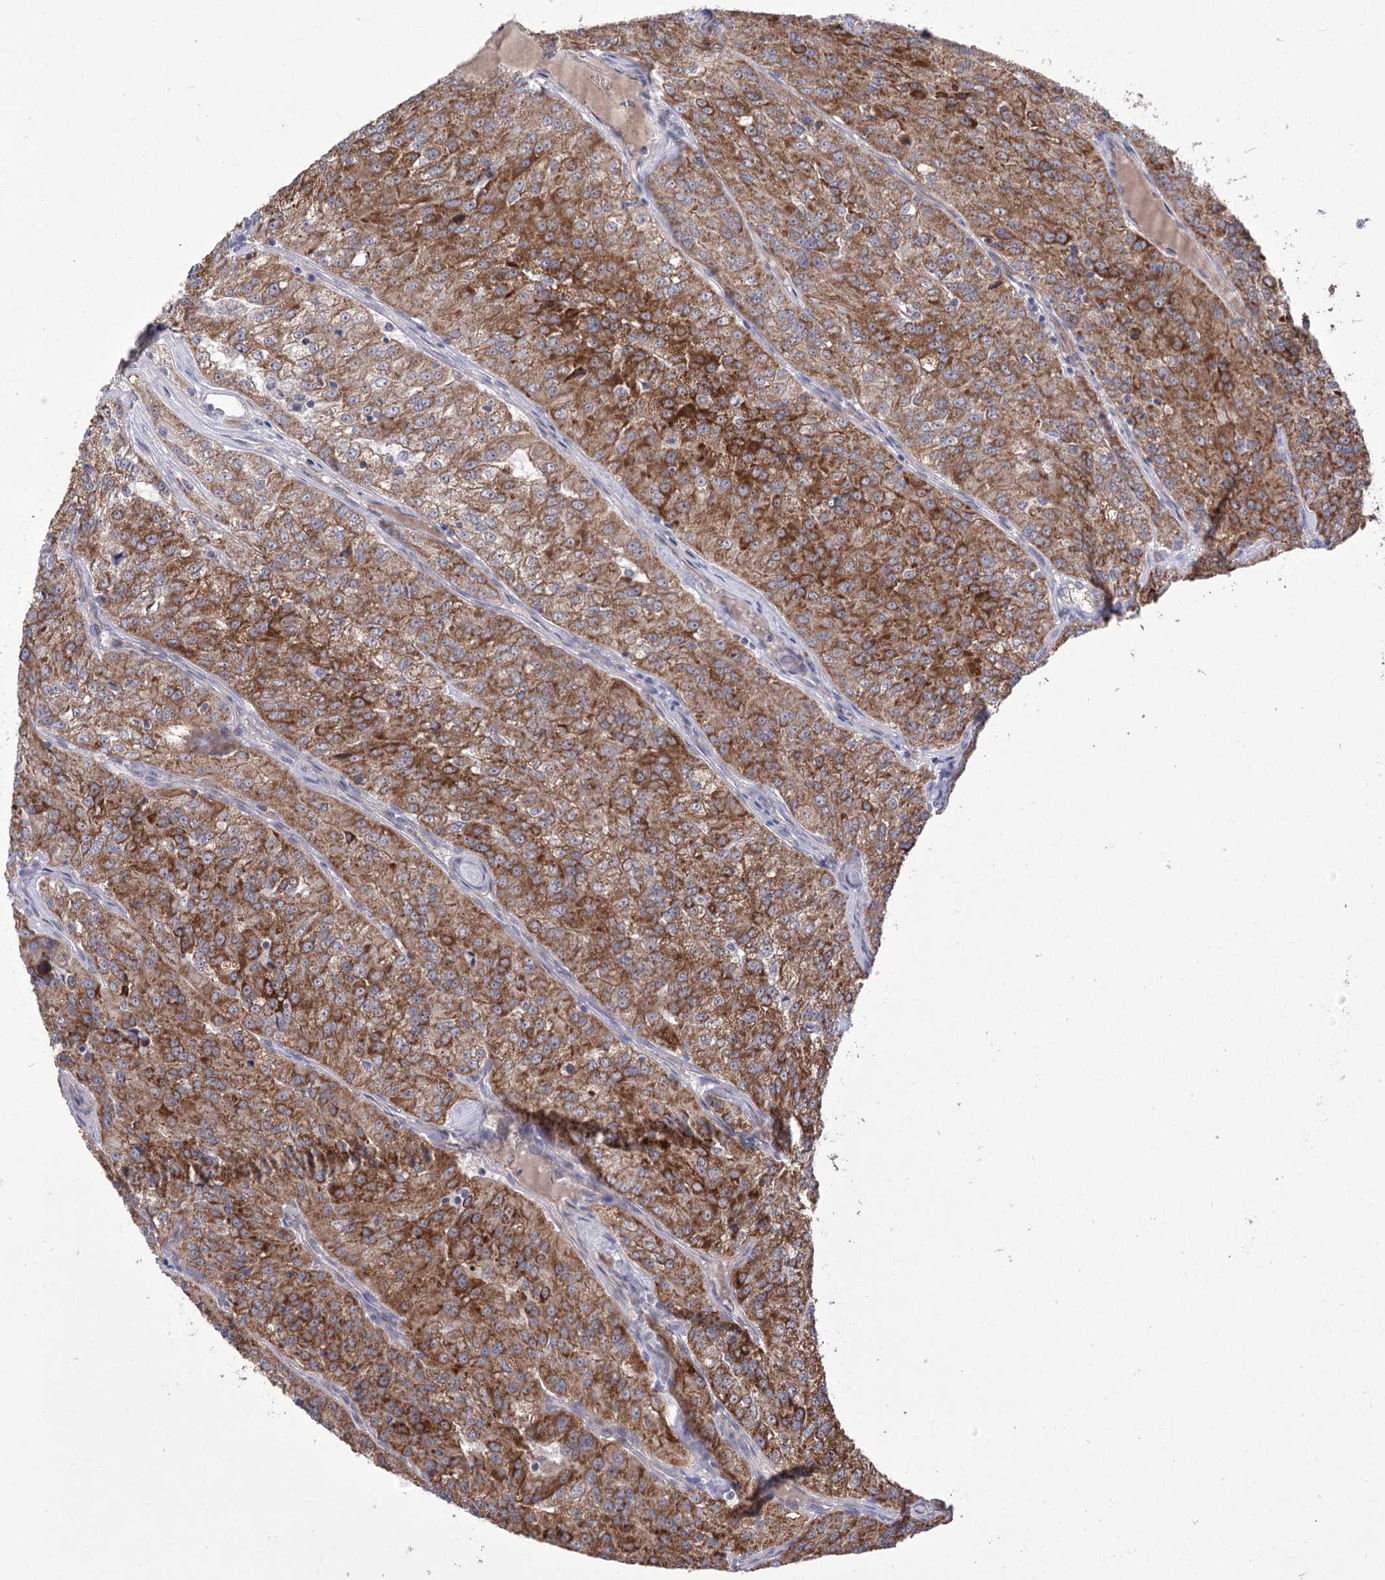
{"staining": {"intensity": "moderate", "quantity": ">75%", "location": "cytoplasmic/membranous"}, "tissue": "renal cancer", "cell_type": "Tumor cells", "image_type": "cancer", "snomed": [{"axis": "morphology", "description": "Adenocarcinoma, NOS"}, {"axis": "topography", "description": "Kidney"}], "caption": "This is a micrograph of IHC staining of renal cancer, which shows moderate positivity in the cytoplasmic/membranous of tumor cells.", "gene": "ECHDC3", "patient": {"sex": "female", "age": 63}}